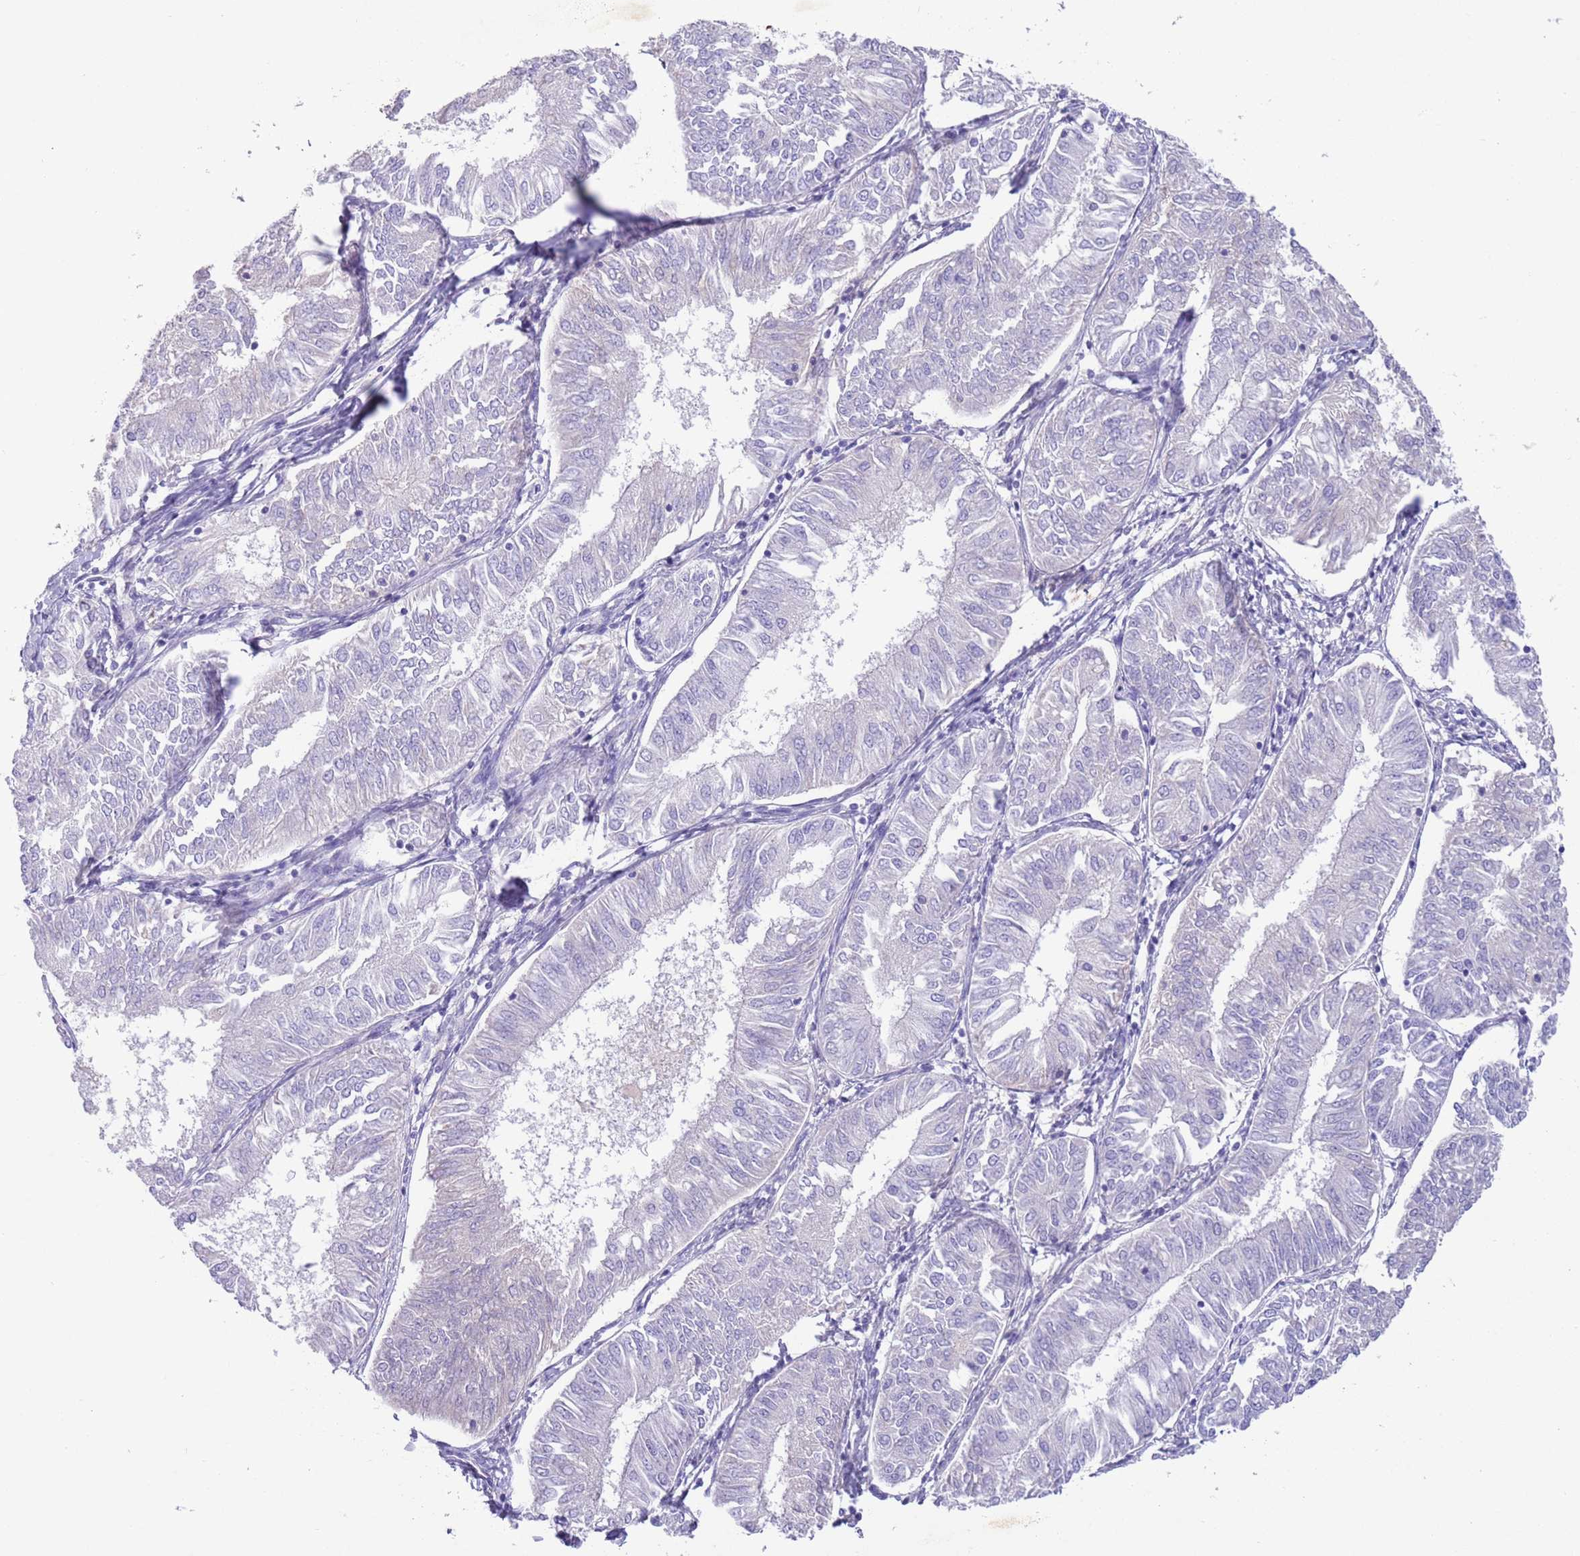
{"staining": {"intensity": "negative", "quantity": "none", "location": "none"}, "tissue": "endometrial cancer", "cell_type": "Tumor cells", "image_type": "cancer", "snomed": [{"axis": "morphology", "description": "Adenocarcinoma, NOS"}, {"axis": "topography", "description": "Endometrium"}], "caption": "Human adenocarcinoma (endometrial) stained for a protein using immunohistochemistry reveals no expression in tumor cells.", "gene": "IGFL4", "patient": {"sex": "female", "age": 58}}